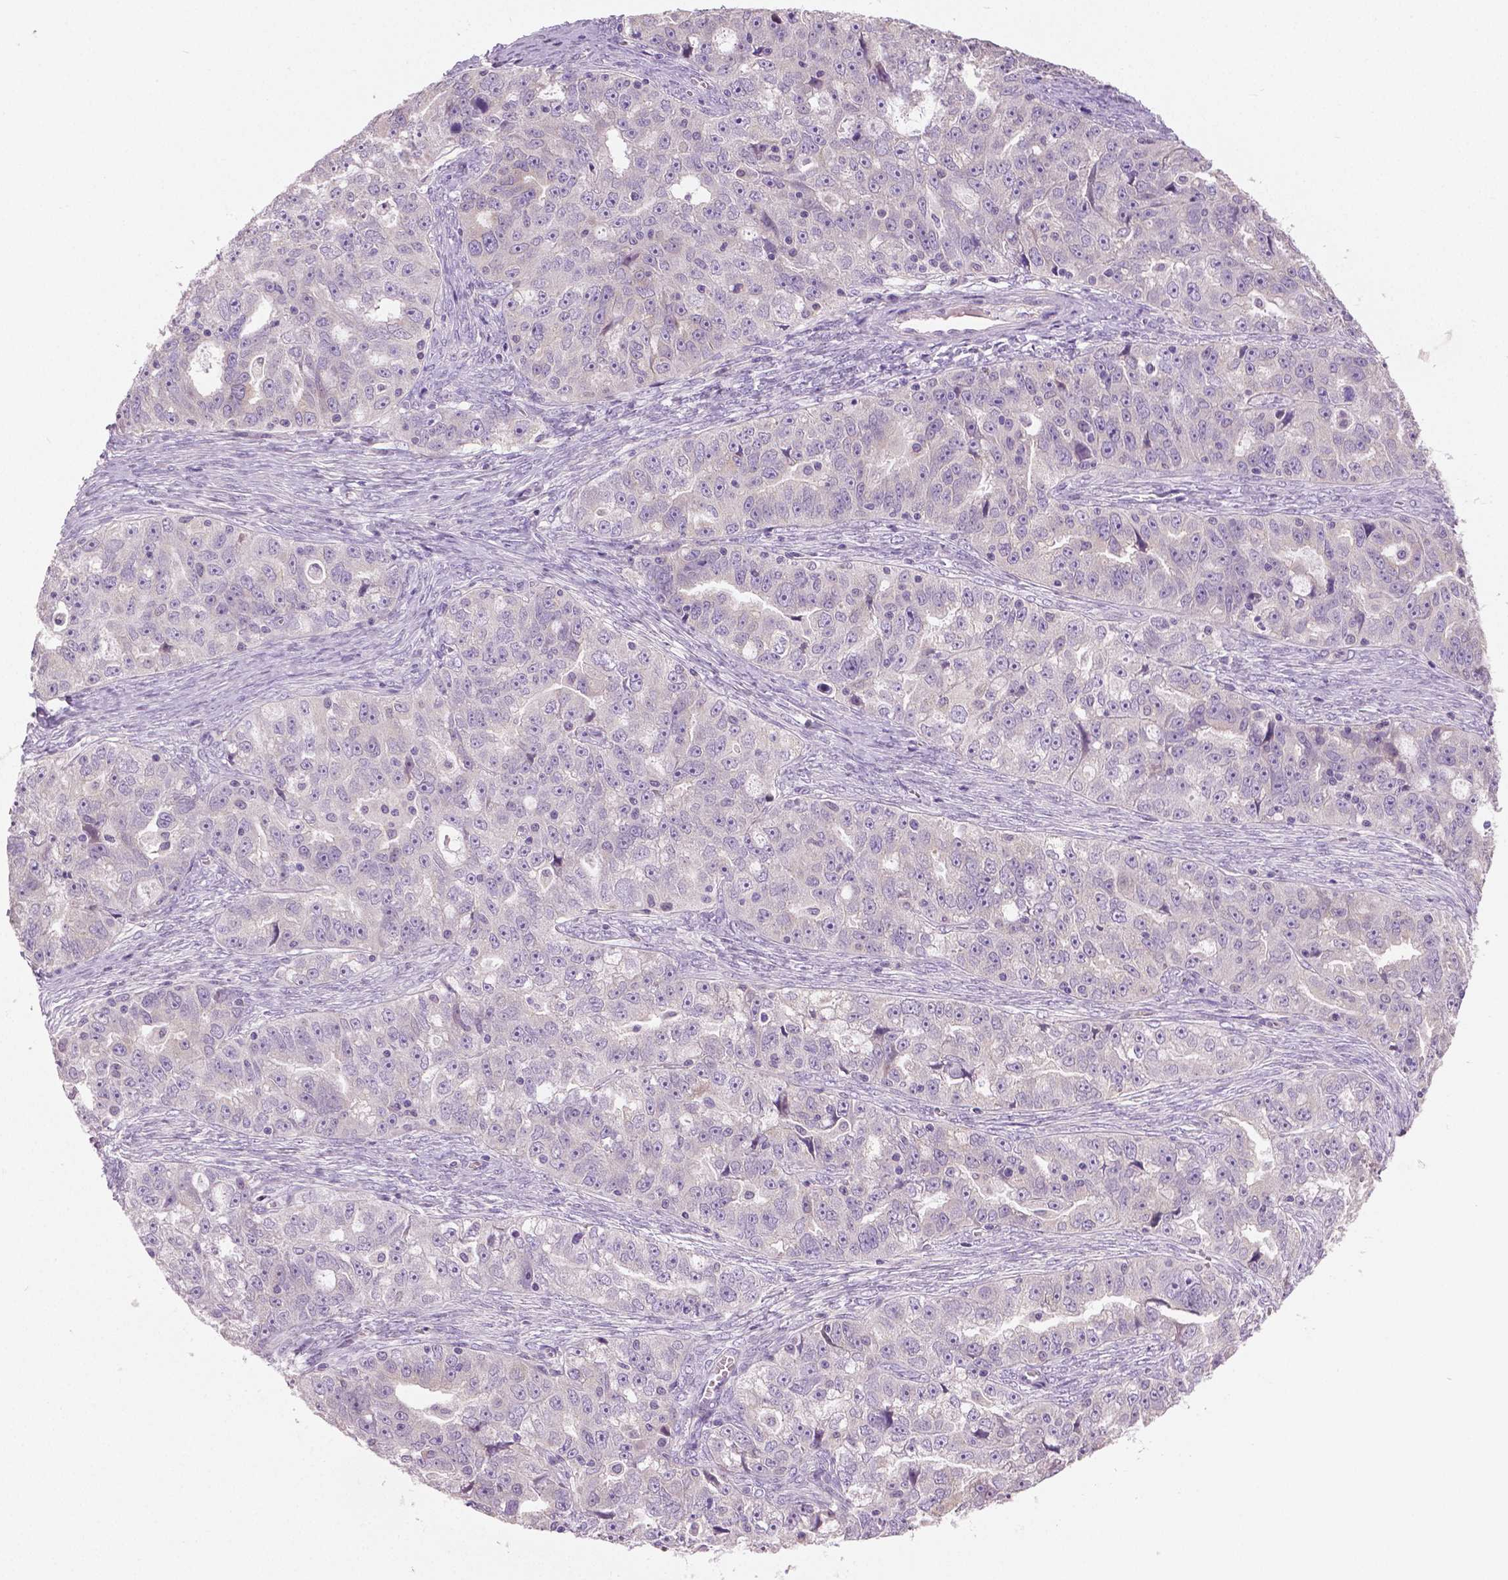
{"staining": {"intensity": "negative", "quantity": "none", "location": "none"}, "tissue": "ovarian cancer", "cell_type": "Tumor cells", "image_type": "cancer", "snomed": [{"axis": "morphology", "description": "Cystadenocarcinoma, serous, NOS"}, {"axis": "topography", "description": "Ovary"}], "caption": "Immunohistochemistry histopathology image of human ovarian cancer (serous cystadenocarcinoma) stained for a protein (brown), which demonstrates no positivity in tumor cells.", "gene": "DNAH12", "patient": {"sex": "female", "age": 51}}